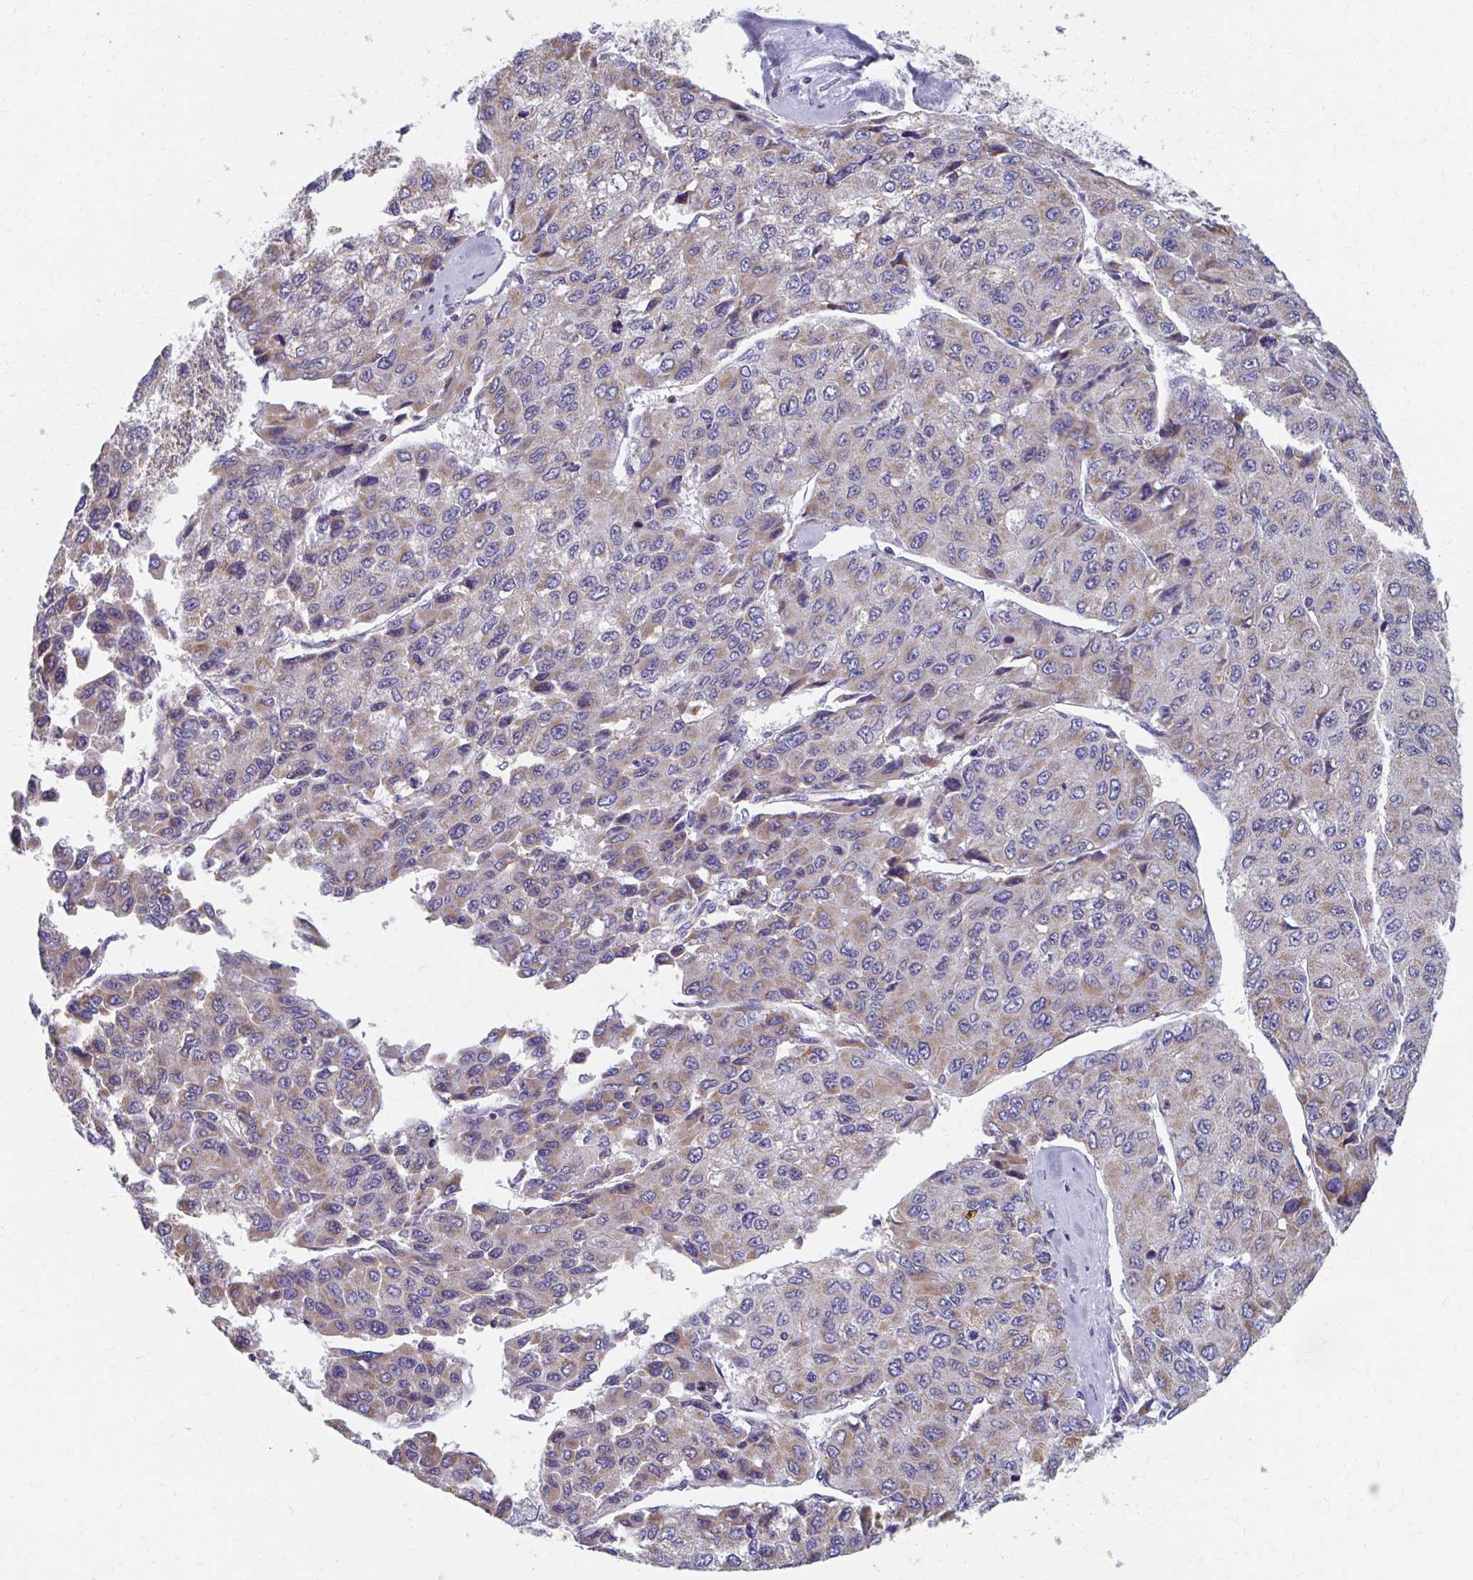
{"staining": {"intensity": "moderate", "quantity": "25%-75%", "location": "cytoplasmic/membranous"}, "tissue": "liver cancer", "cell_type": "Tumor cells", "image_type": "cancer", "snomed": [{"axis": "morphology", "description": "Carcinoma, Hepatocellular, NOS"}, {"axis": "topography", "description": "Liver"}], "caption": "Immunohistochemical staining of human hepatocellular carcinoma (liver) exhibits moderate cytoplasmic/membranous protein expression in about 25%-75% of tumor cells. (DAB (3,3'-diaminobenzidine) = brown stain, brightfield microscopy at high magnification).", "gene": "RCC1L", "patient": {"sex": "female", "age": 66}}